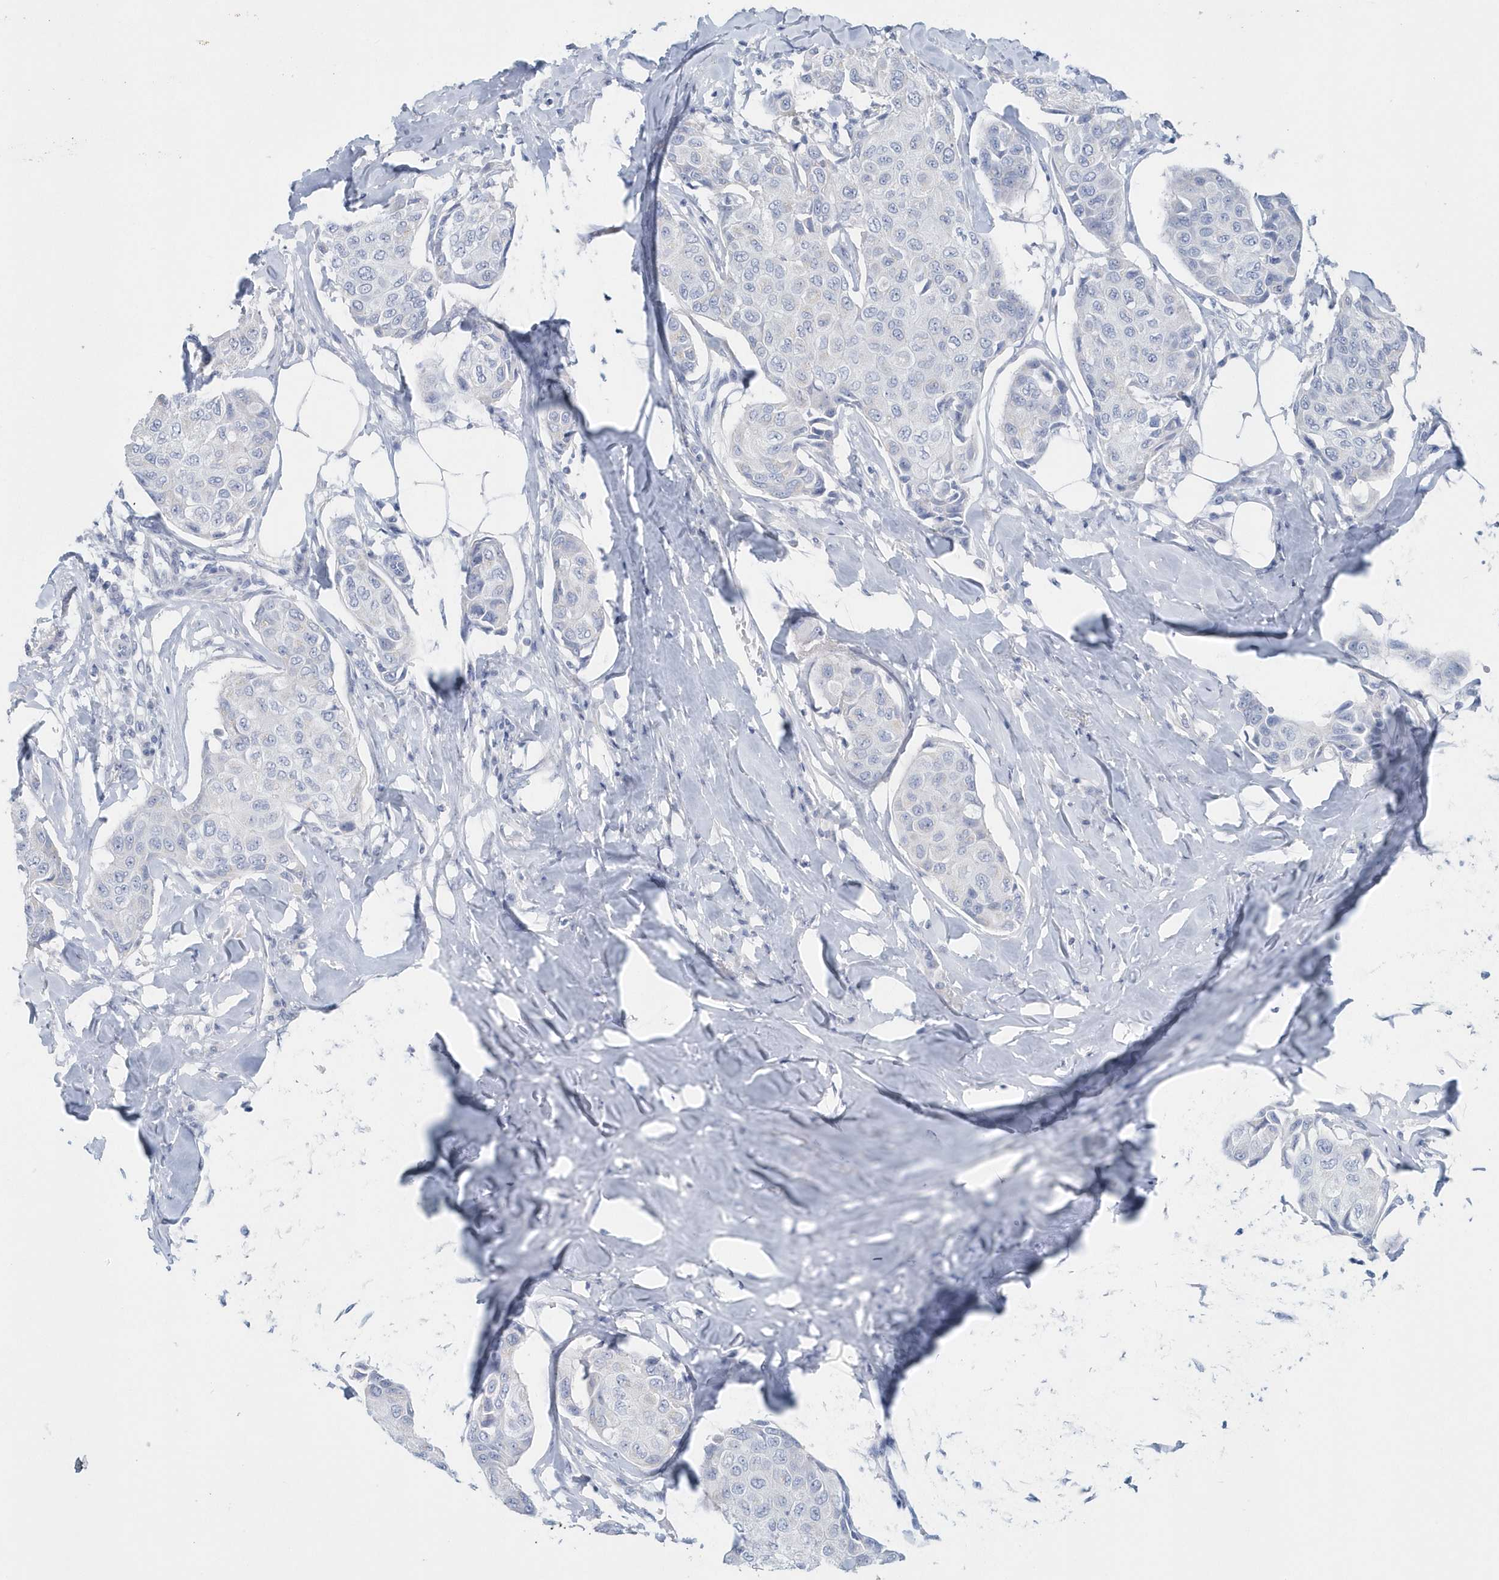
{"staining": {"intensity": "negative", "quantity": "none", "location": "none"}, "tissue": "breast cancer", "cell_type": "Tumor cells", "image_type": "cancer", "snomed": [{"axis": "morphology", "description": "Duct carcinoma"}, {"axis": "topography", "description": "Breast"}], "caption": "There is no significant positivity in tumor cells of breast cancer.", "gene": "SPATA18", "patient": {"sex": "female", "age": 80}}